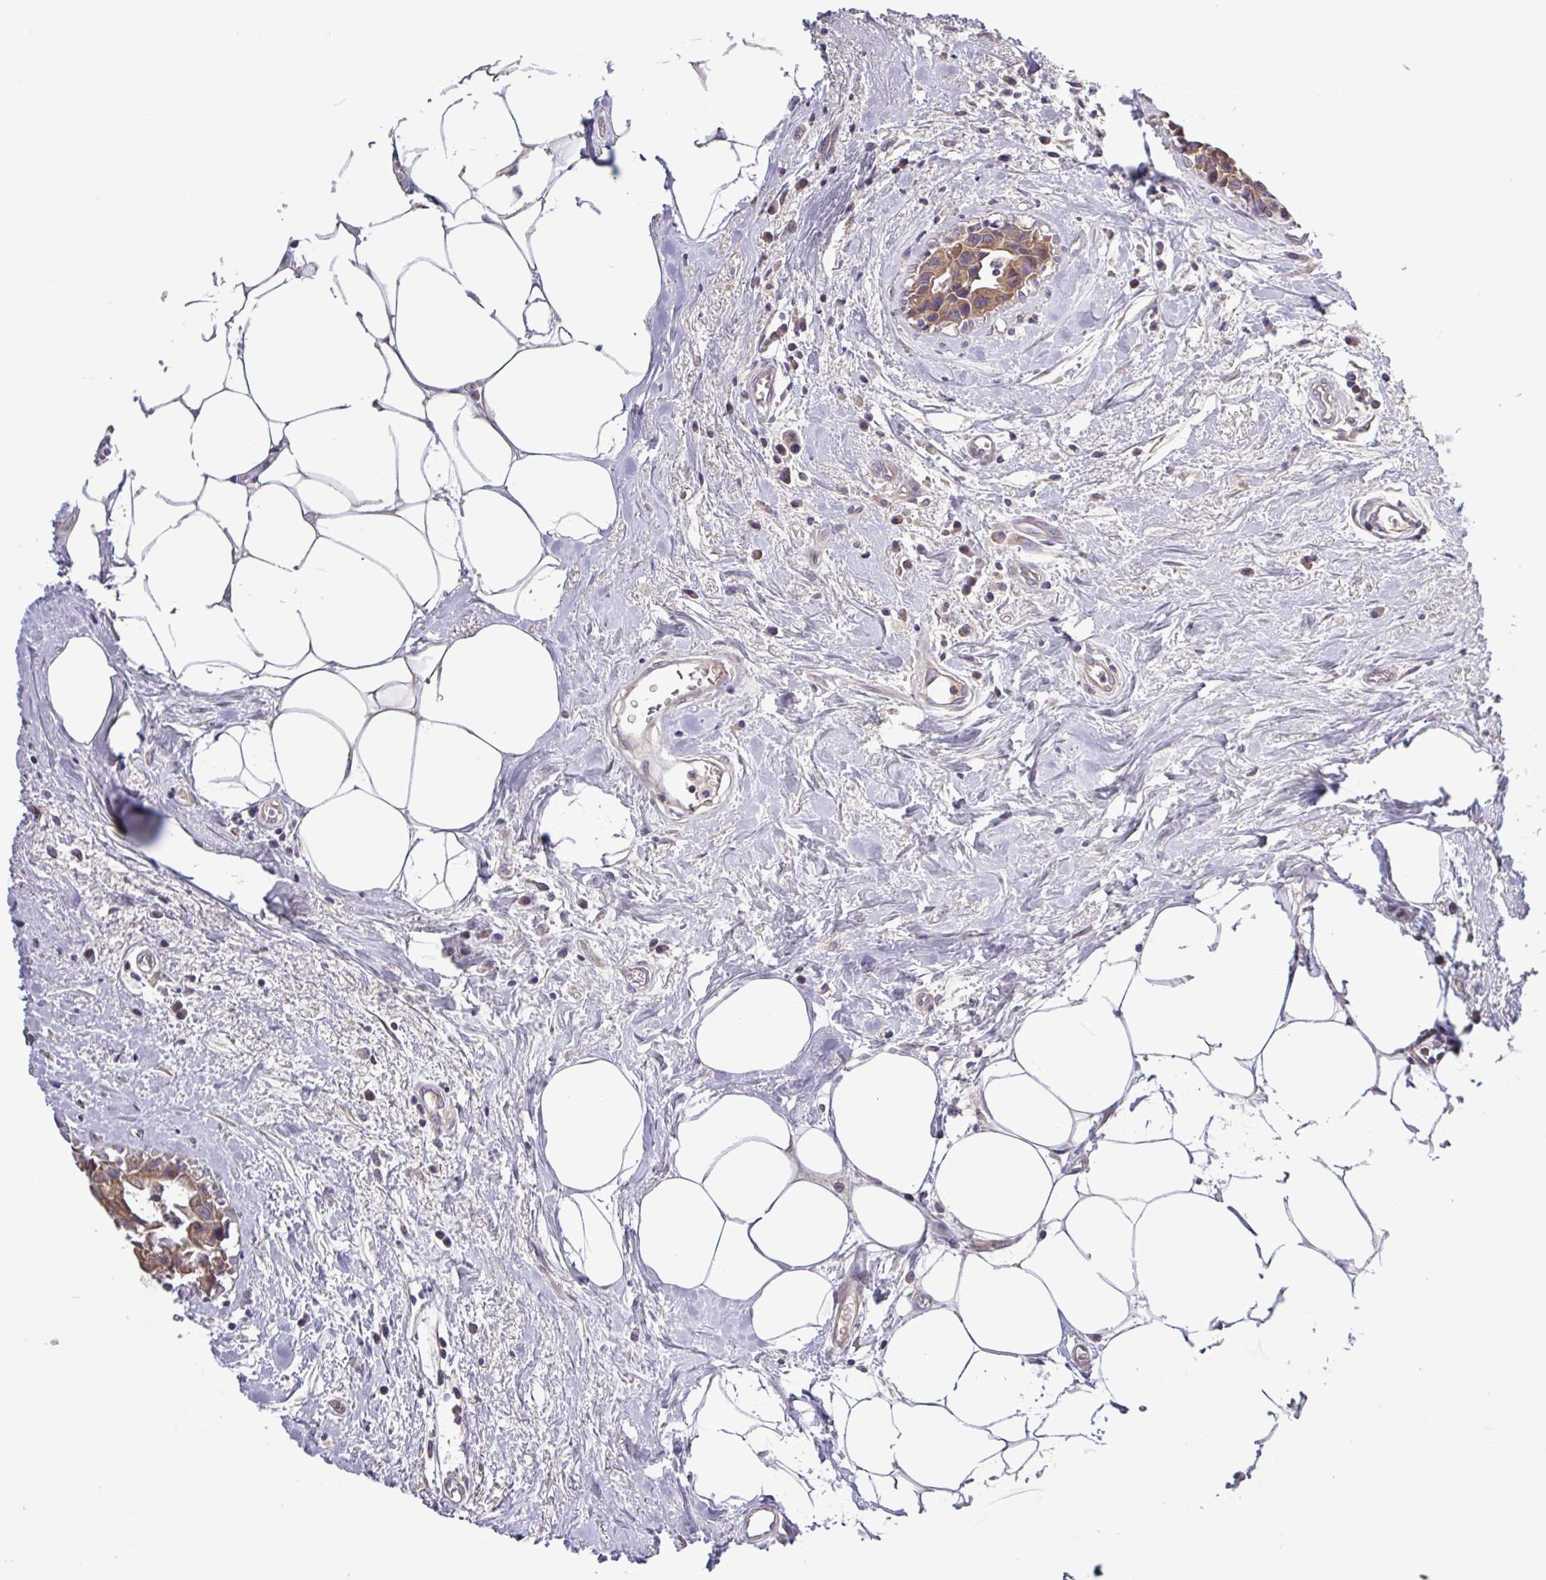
{"staining": {"intensity": "moderate", "quantity": ">75%", "location": "cytoplasmic/membranous"}, "tissue": "breast cancer", "cell_type": "Tumor cells", "image_type": "cancer", "snomed": [{"axis": "morphology", "description": "Carcinoma, NOS"}, {"axis": "topography", "description": "Breast"}], "caption": "About >75% of tumor cells in breast carcinoma reveal moderate cytoplasmic/membranous protein positivity as visualized by brown immunohistochemical staining.", "gene": "SFTPB", "patient": {"sex": "female", "age": 60}}